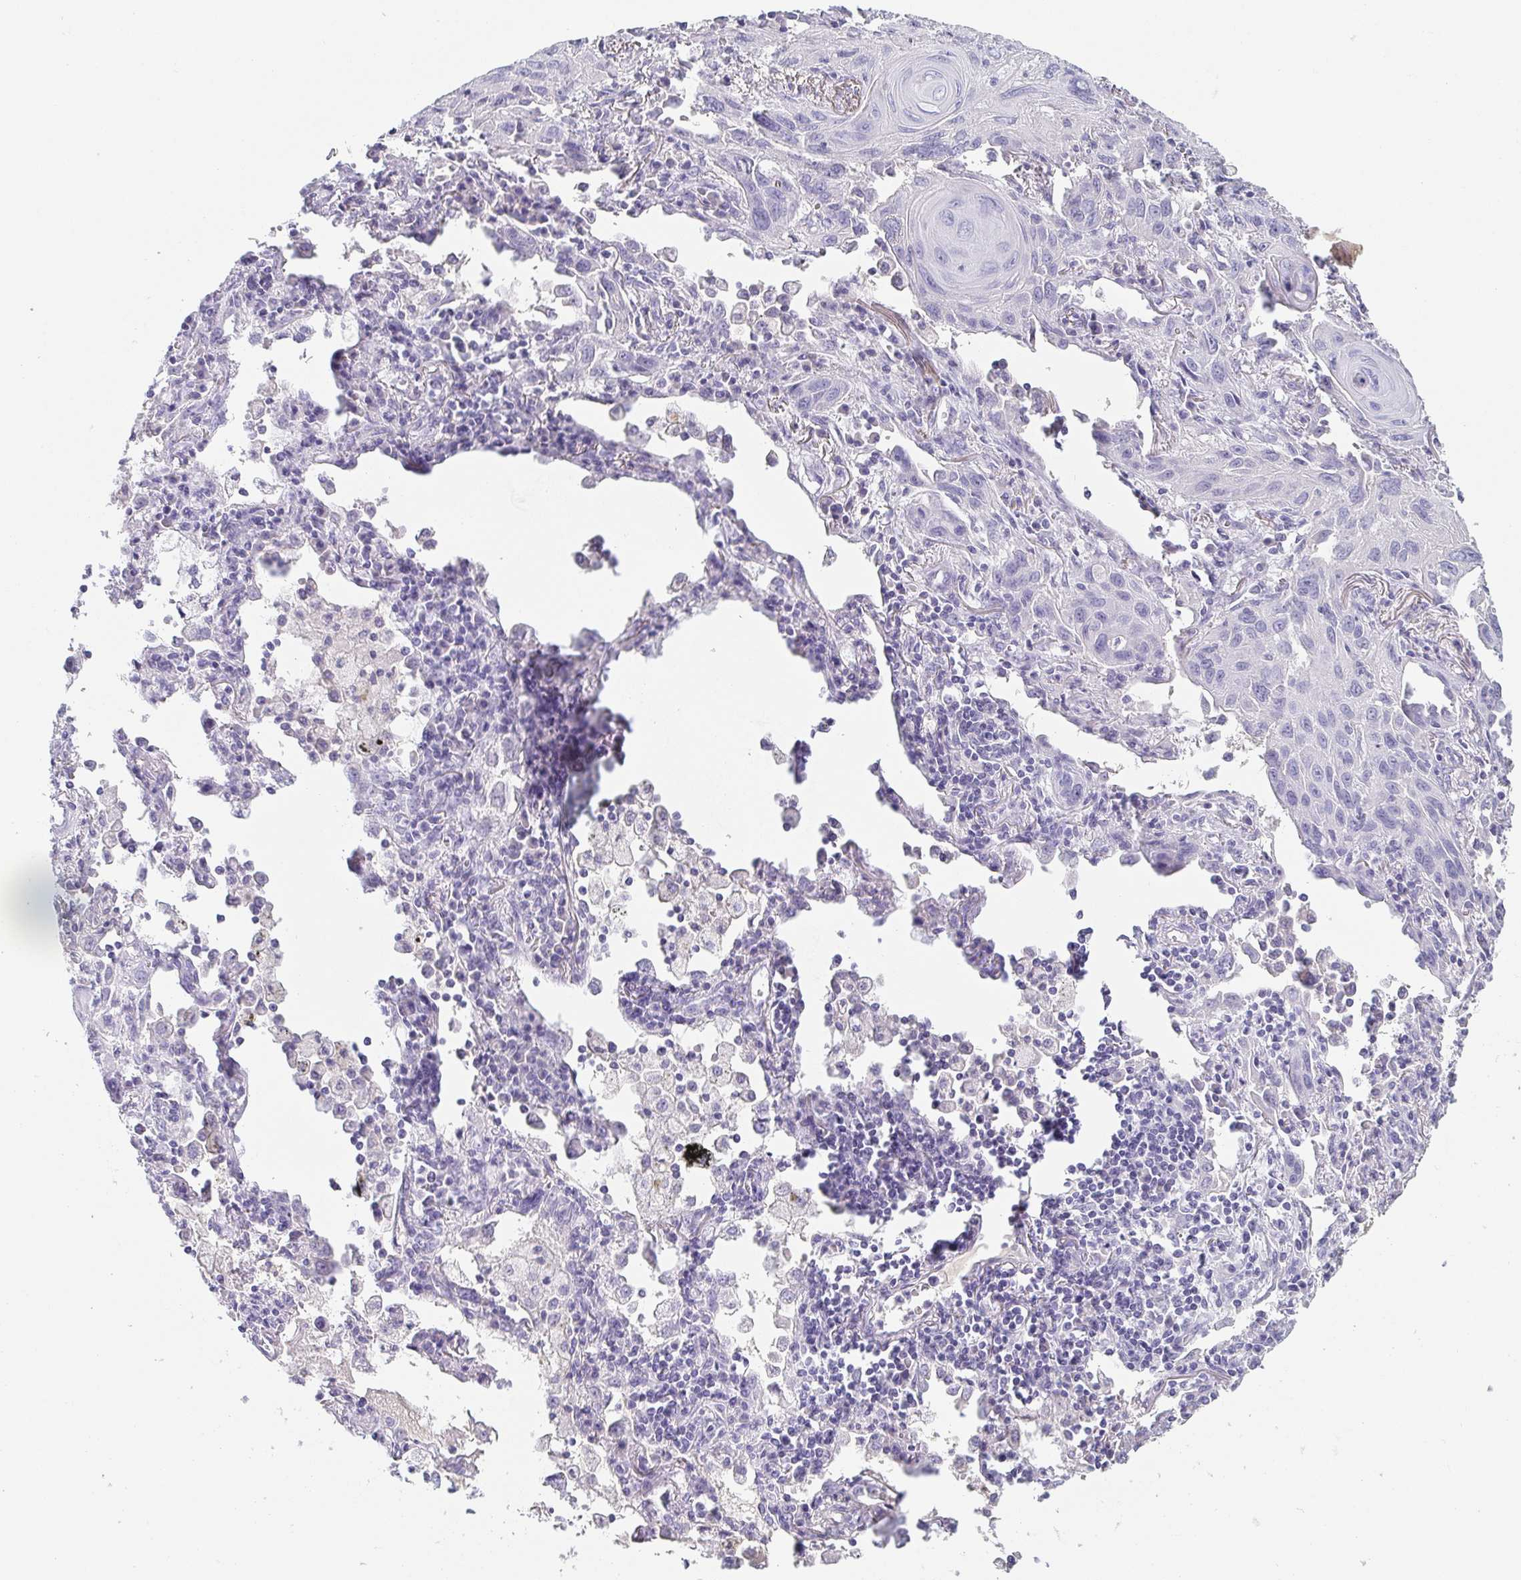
{"staining": {"intensity": "negative", "quantity": "none", "location": "none"}, "tissue": "lung cancer", "cell_type": "Tumor cells", "image_type": "cancer", "snomed": [{"axis": "morphology", "description": "Squamous cell carcinoma, NOS"}, {"axis": "topography", "description": "Lung"}], "caption": "This is a micrograph of IHC staining of lung cancer (squamous cell carcinoma), which shows no staining in tumor cells.", "gene": "ITLN1", "patient": {"sex": "male", "age": 79}}